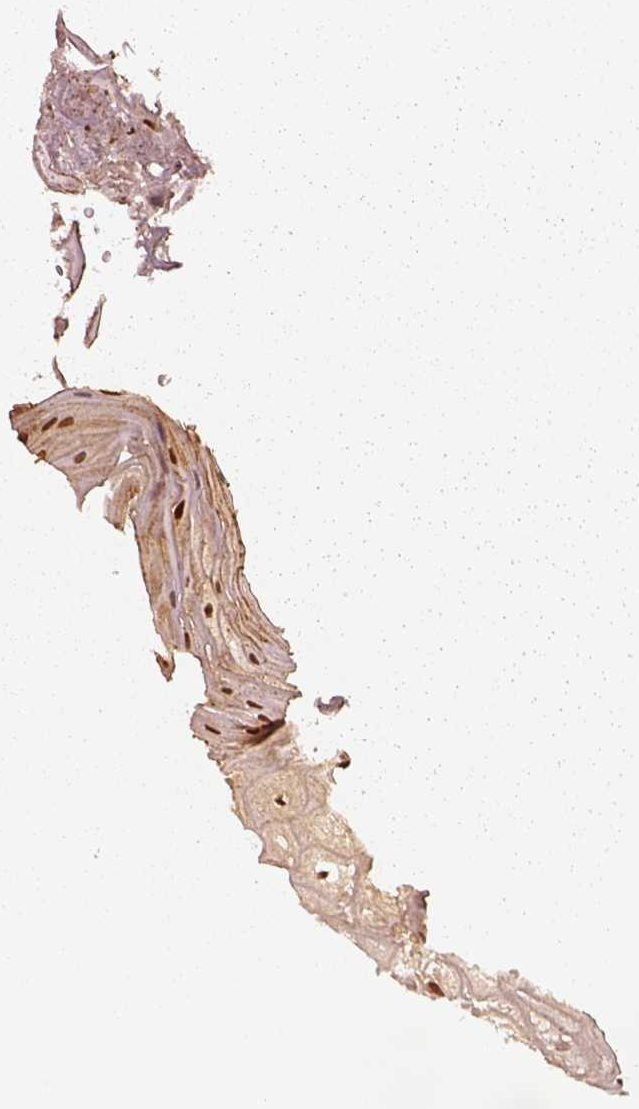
{"staining": {"intensity": "moderate", "quantity": ">75%", "location": "nuclear"}, "tissue": "oral mucosa", "cell_type": "Squamous epithelial cells", "image_type": "normal", "snomed": [{"axis": "morphology", "description": "Normal tissue, NOS"}, {"axis": "morphology", "description": "Squamous cell carcinoma, NOS"}, {"axis": "topography", "description": "Oral tissue"}, {"axis": "topography", "description": "Head-Neck"}], "caption": "Squamous epithelial cells show medium levels of moderate nuclear expression in approximately >75% of cells in unremarkable human oral mucosa.", "gene": "SDCBP2", "patient": {"sex": "male", "age": 69}}